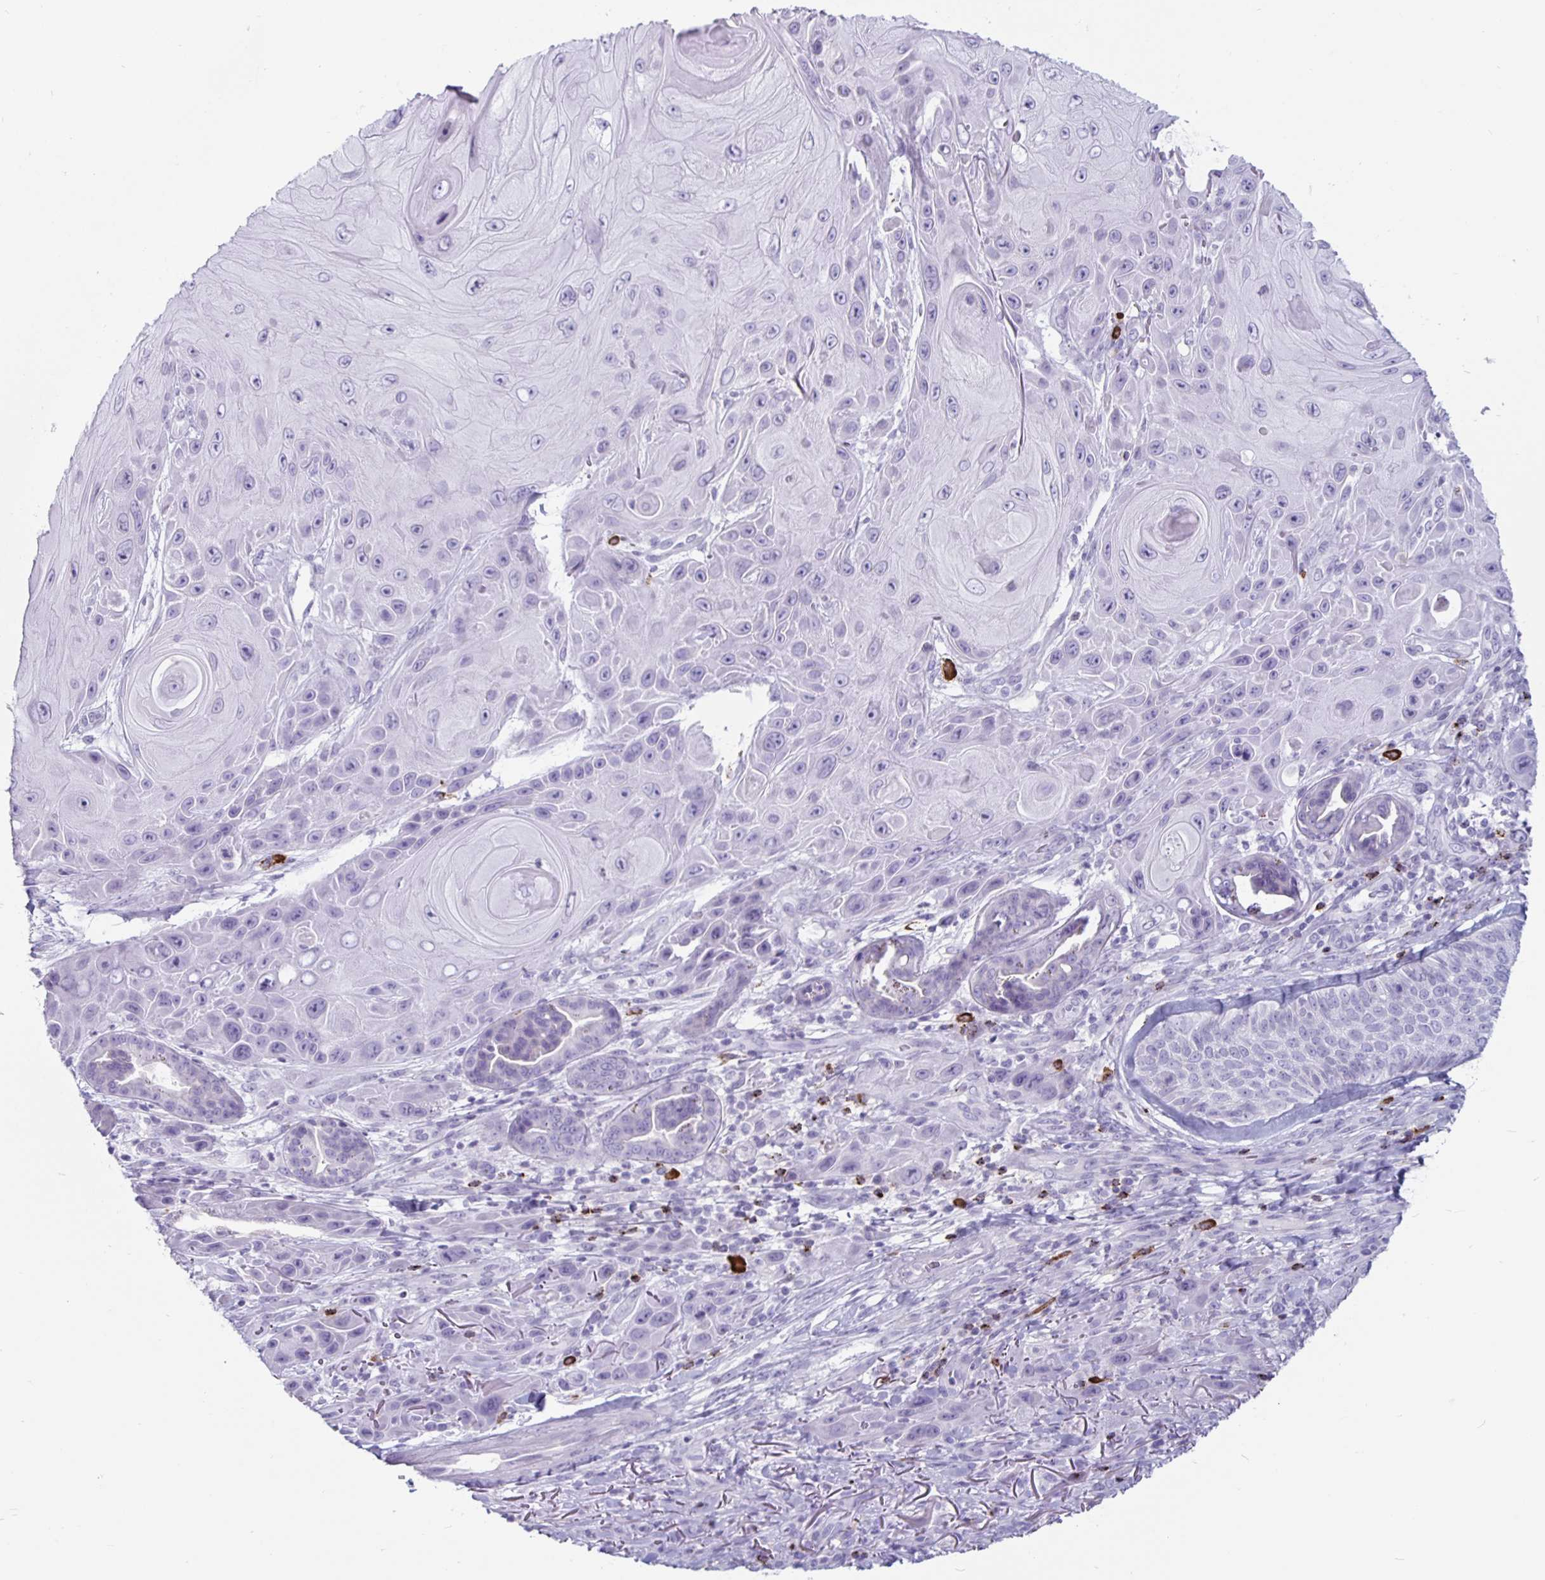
{"staining": {"intensity": "negative", "quantity": "none", "location": "none"}, "tissue": "skin cancer", "cell_type": "Tumor cells", "image_type": "cancer", "snomed": [{"axis": "morphology", "description": "Squamous cell carcinoma, NOS"}, {"axis": "topography", "description": "Skin"}], "caption": "Tumor cells are negative for protein expression in human squamous cell carcinoma (skin).", "gene": "GZMK", "patient": {"sex": "female", "age": 94}}